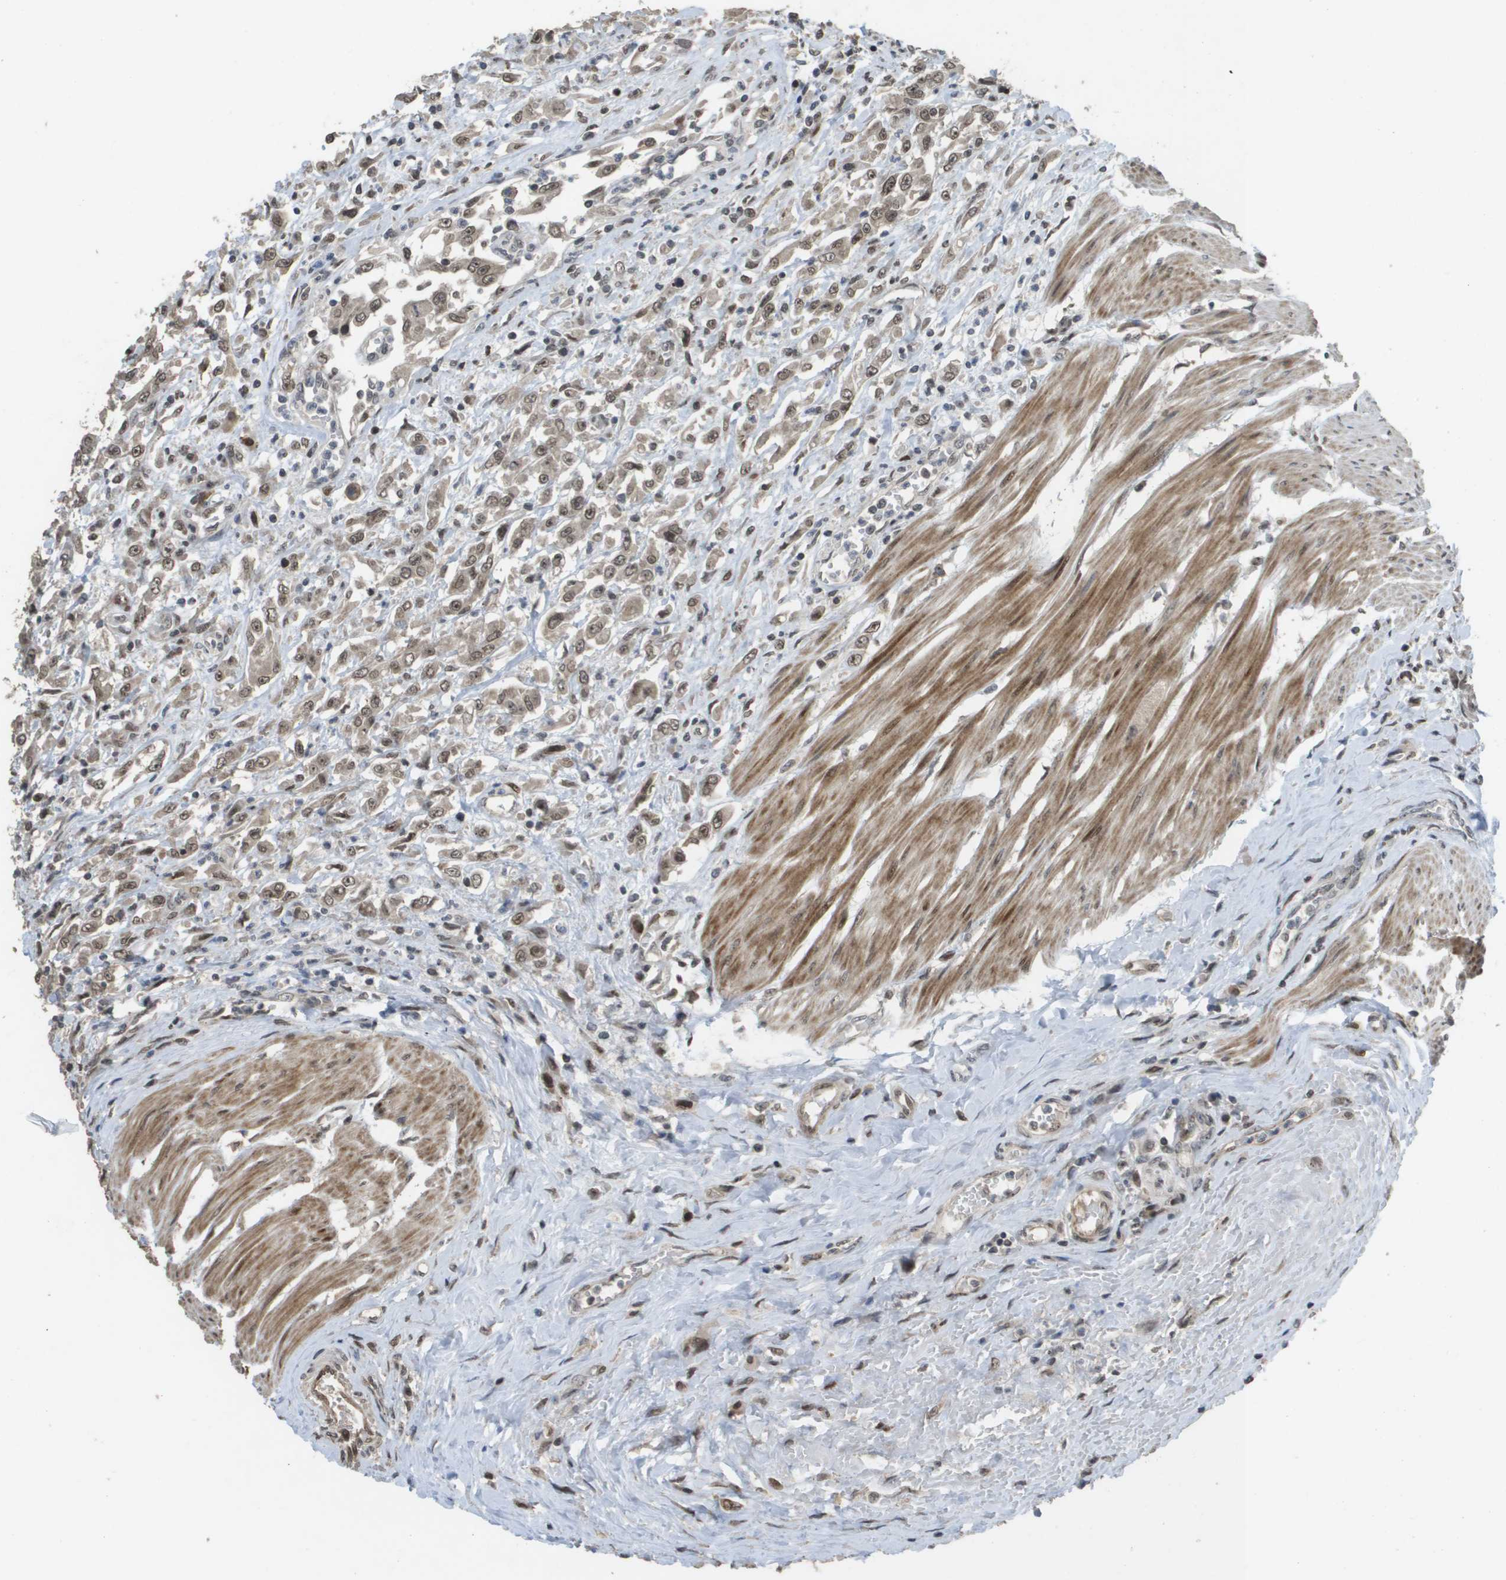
{"staining": {"intensity": "weak", "quantity": ">75%", "location": "cytoplasmic/membranous,nuclear"}, "tissue": "urothelial cancer", "cell_type": "Tumor cells", "image_type": "cancer", "snomed": [{"axis": "morphology", "description": "Urothelial carcinoma, High grade"}, {"axis": "topography", "description": "Urinary bladder"}], "caption": "Protein positivity by immunohistochemistry exhibits weak cytoplasmic/membranous and nuclear positivity in approximately >75% of tumor cells in urothelial cancer. (Brightfield microscopy of DAB IHC at high magnification).", "gene": "KAT5", "patient": {"sex": "male", "age": 46}}